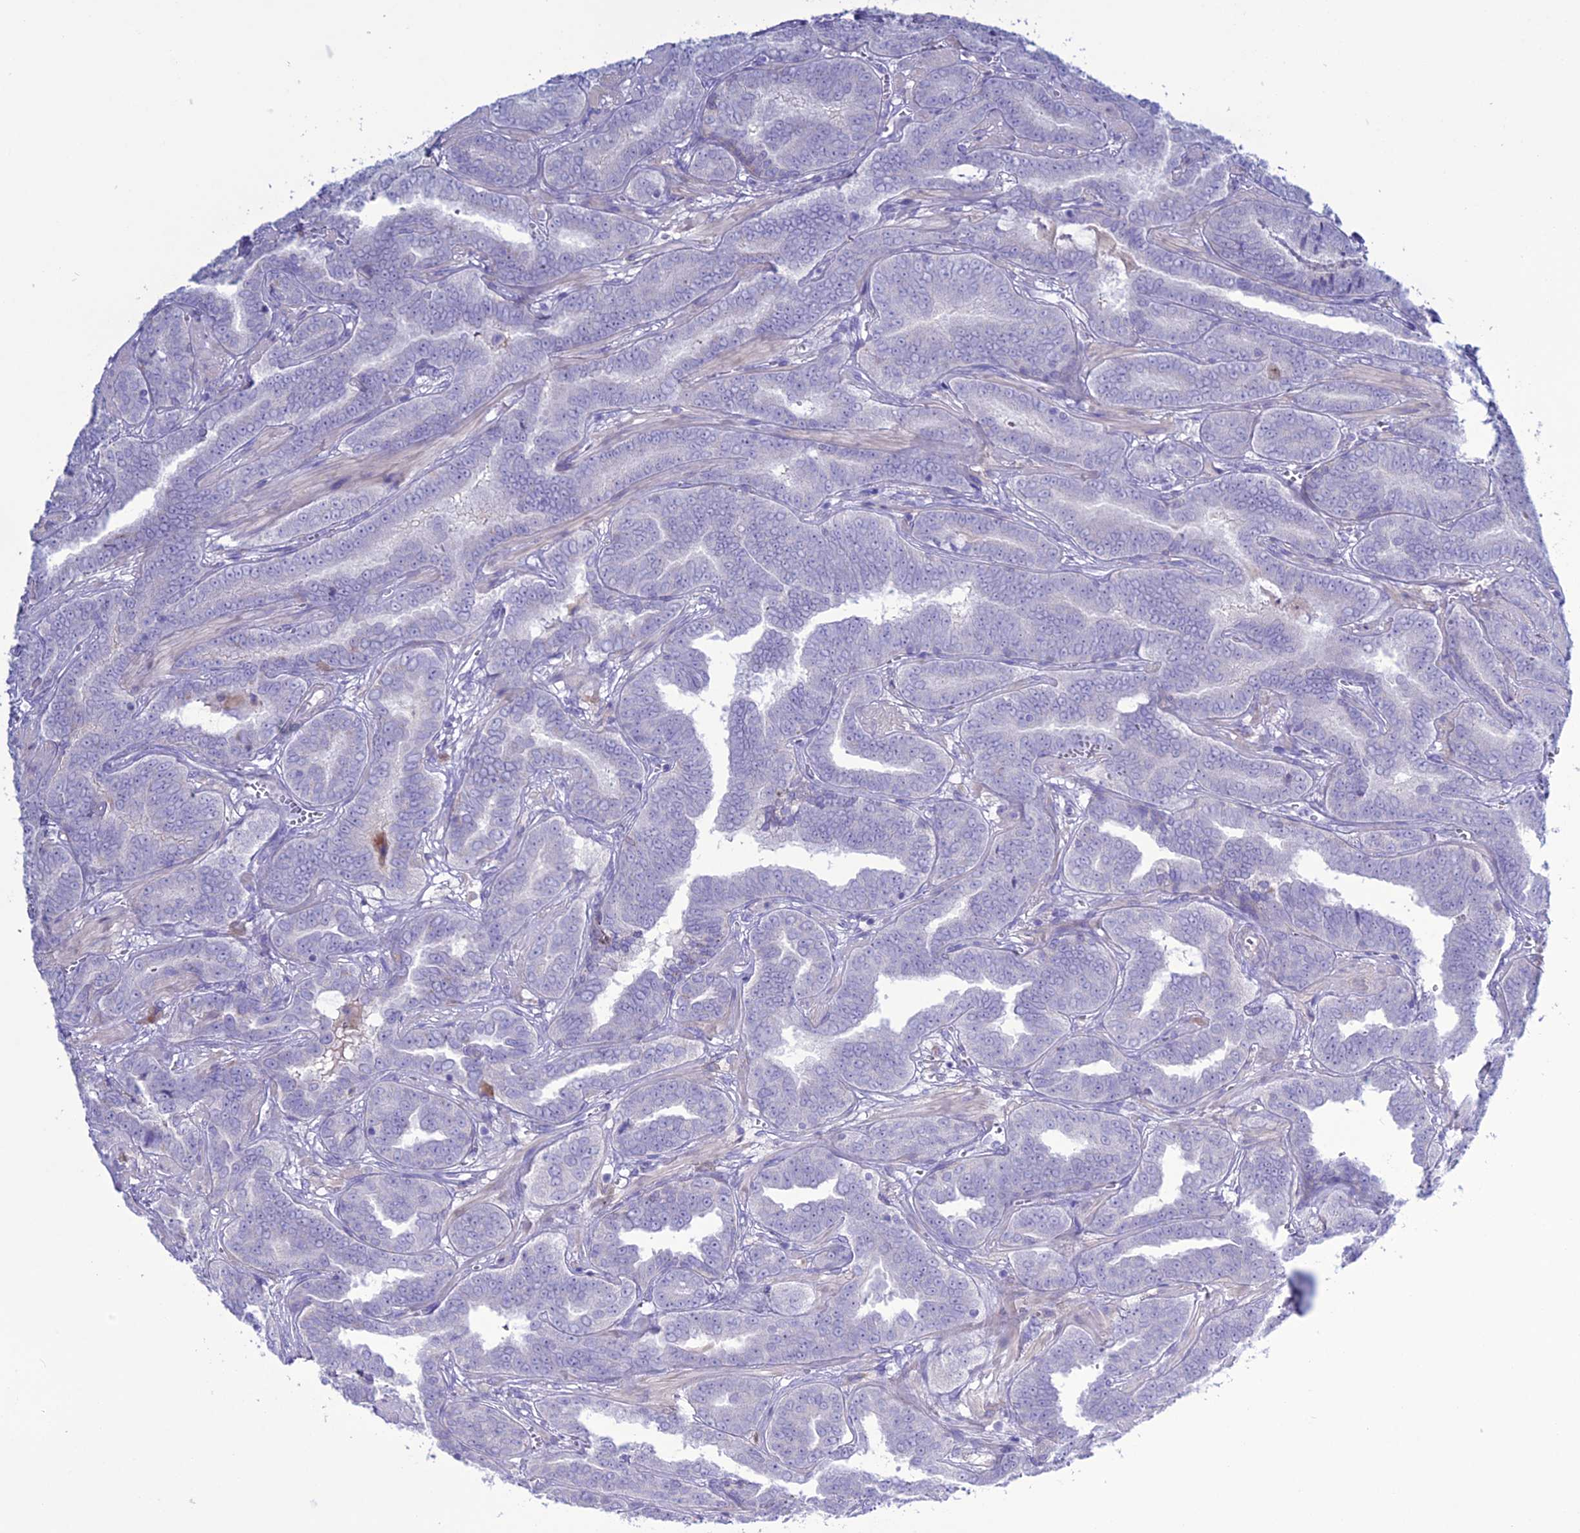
{"staining": {"intensity": "negative", "quantity": "none", "location": "none"}, "tissue": "prostate cancer", "cell_type": "Tumor cells", "image_type": "cancer", "snomed": [{"axis": "morphology", "description": "Adenocarcinoma, High grade"}, {"axis": "topography", "description": "Prostate"}], "caption": "The immunohistochemistry photomicrograph has no significant staining in tumor cells of prostate cancer tissue. (Immunohistochemistry, brightfield microscopy, high magnification).", "gene": "CLEC2L", "patient": {"sex": "male", "age": 67}}